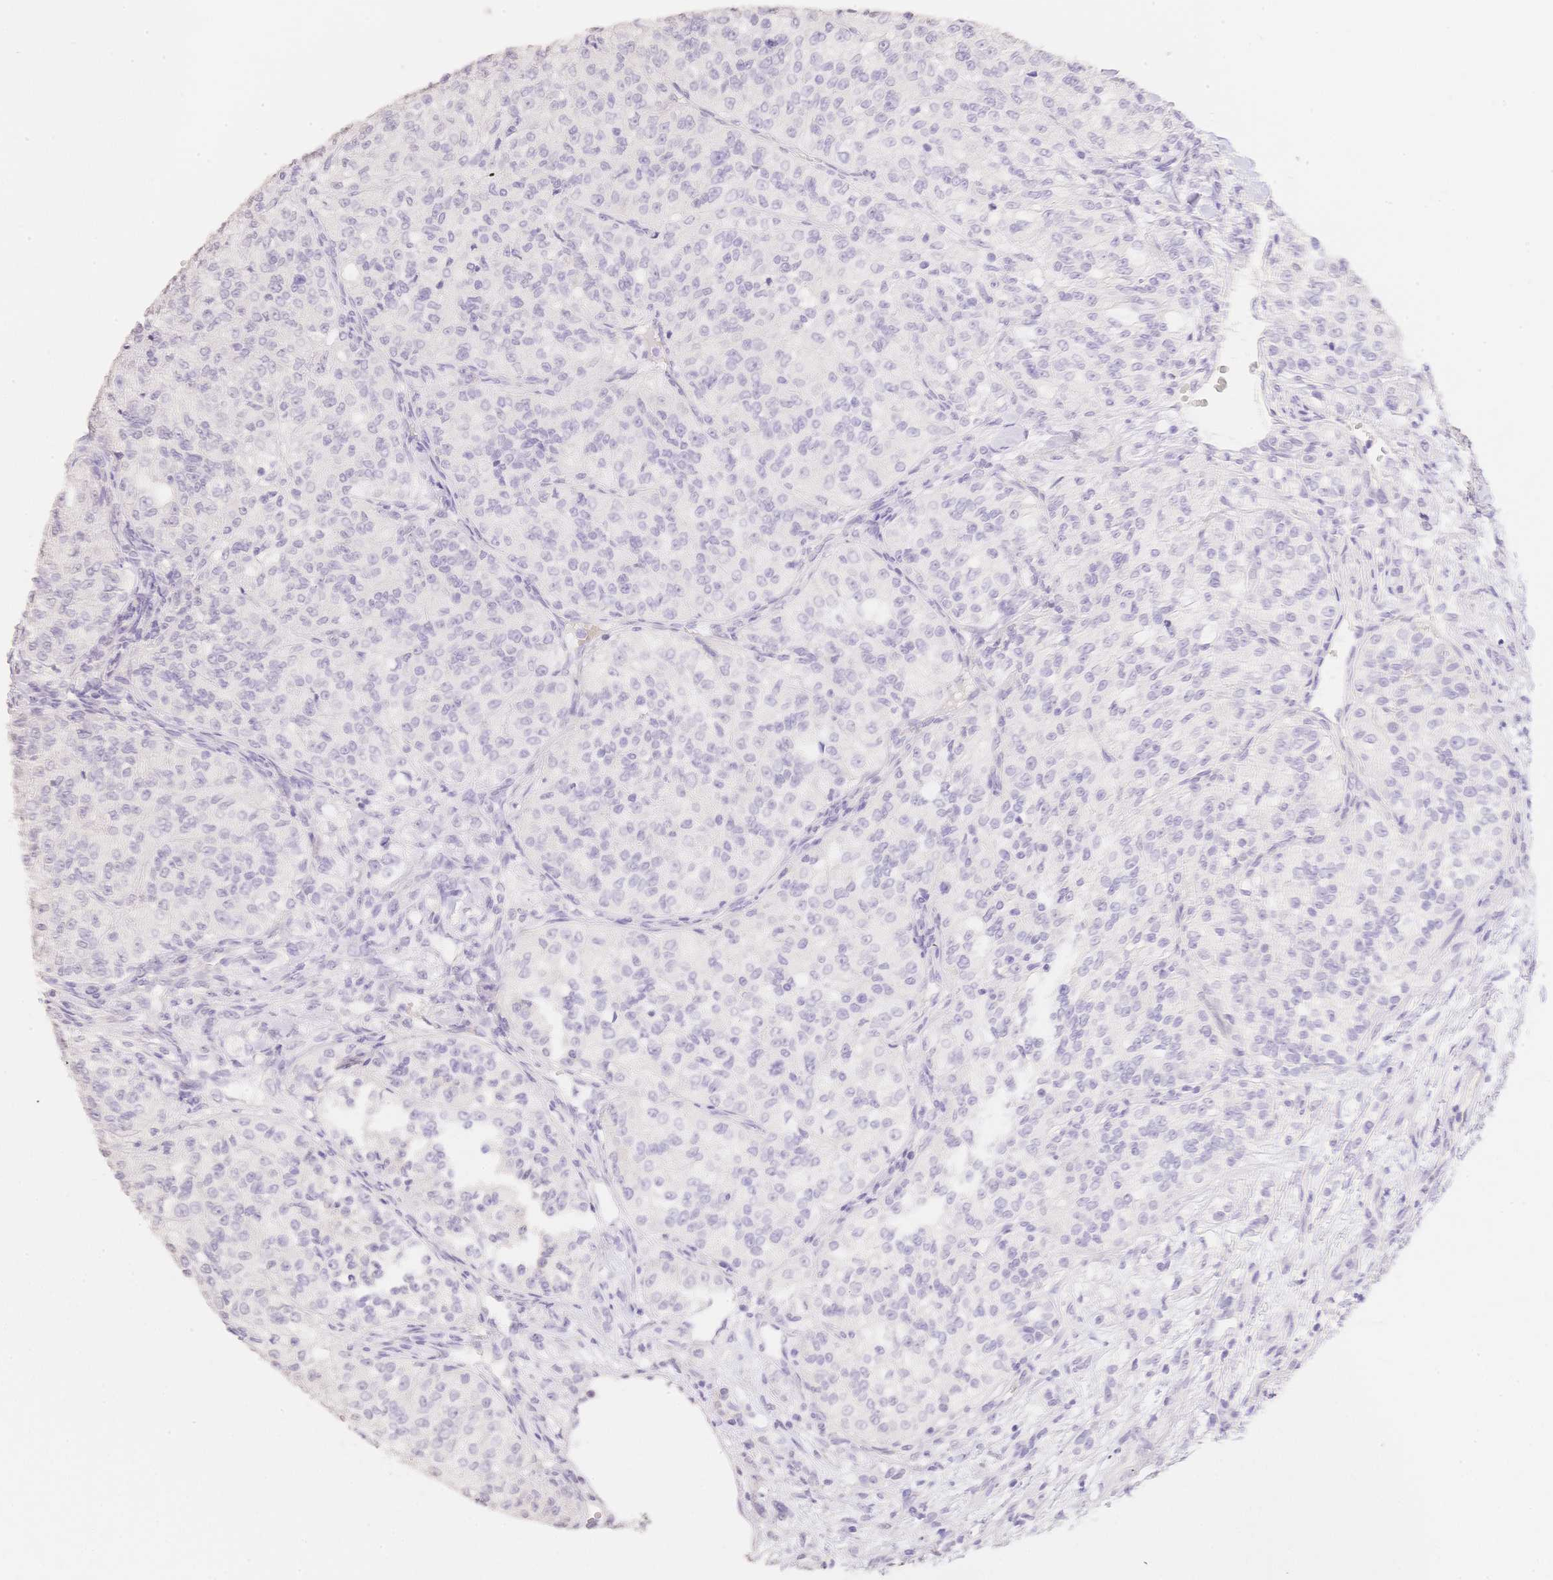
{"staining": {"intensity": "negative", "quantity": "none", "location": "none"}, "tissue": "renal cancer", "cell_type": "Tumor cells", "image_type": "cancer", "snomed": [{"axis": "morphology", "description": "Adenocarcinoma, NOS"}, {"axis": "topography", "description": "Kidney"}], "caption": "Immunohistochemistry (IHC) photomicrograph of human renal cancer stained for a protein (brown), which exhibits no expression in tumor cells. (DAB IHC visualized using brightfield microscopy, high magnification).", "gene": "HCRTR2", "patient": {"sex": "female", "age": 63}}